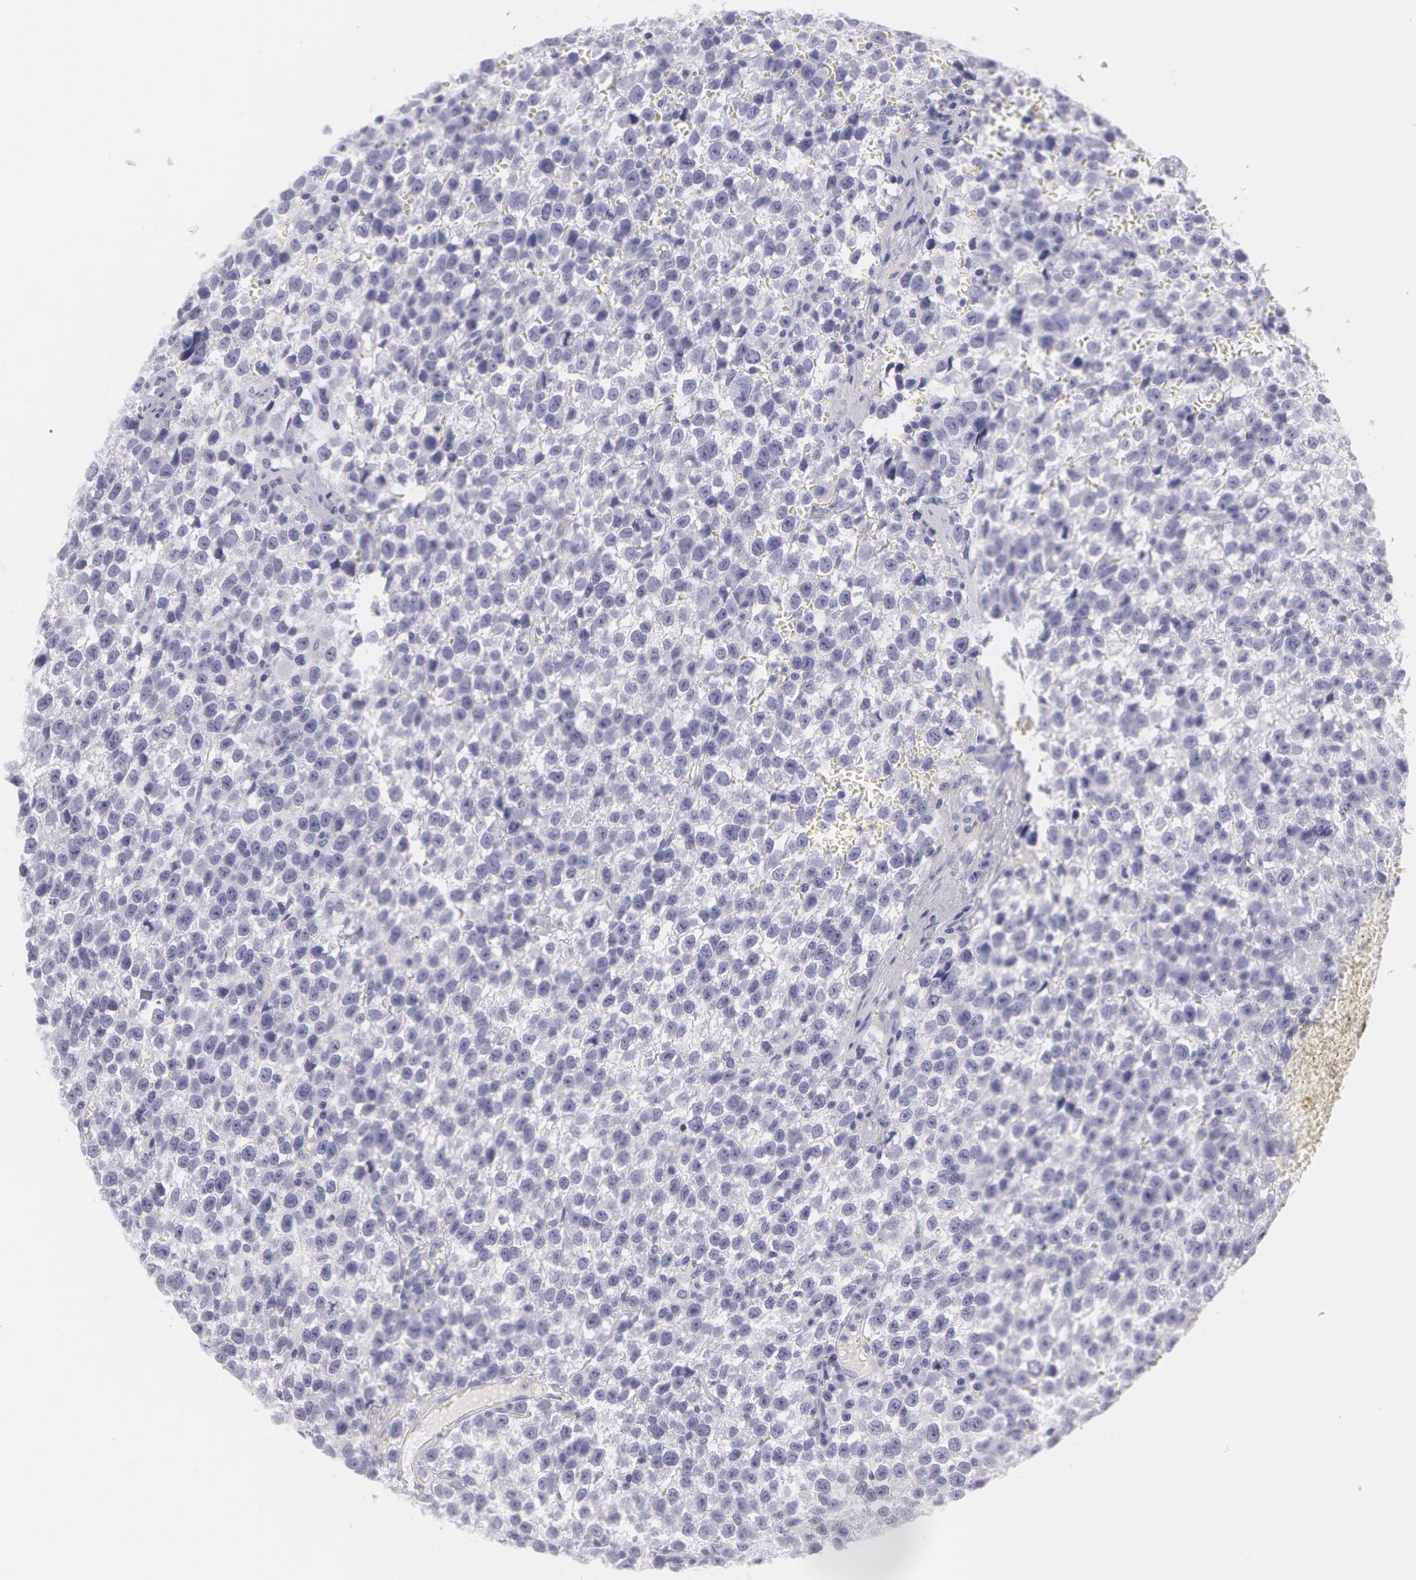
{"staining": {"intensity": "negative", "quantity": "none", "location": "none"}, "tissue": "testis cancer", "cell_type": "Tumor cells", "image_type": "cancer", "snomed": [{"axis": "morphology", "description": "Seminoma, NOS"}, {"axis": "topography", "description": "Testis"}], "caption": "IHC micrograph of neoplastic tissue: human seminoma (testis) stained with DAB (3,3'-diaminobenzidine) displays no significant protein positivity in tumor cells. The staining was performed using DAB to visualize the protein expression in brown, while the nuclei were stained in blue with hematoxylin (Magnification: 20x).", "gene": "AMACR", "patient": {"sex": "male", "age": 35}}